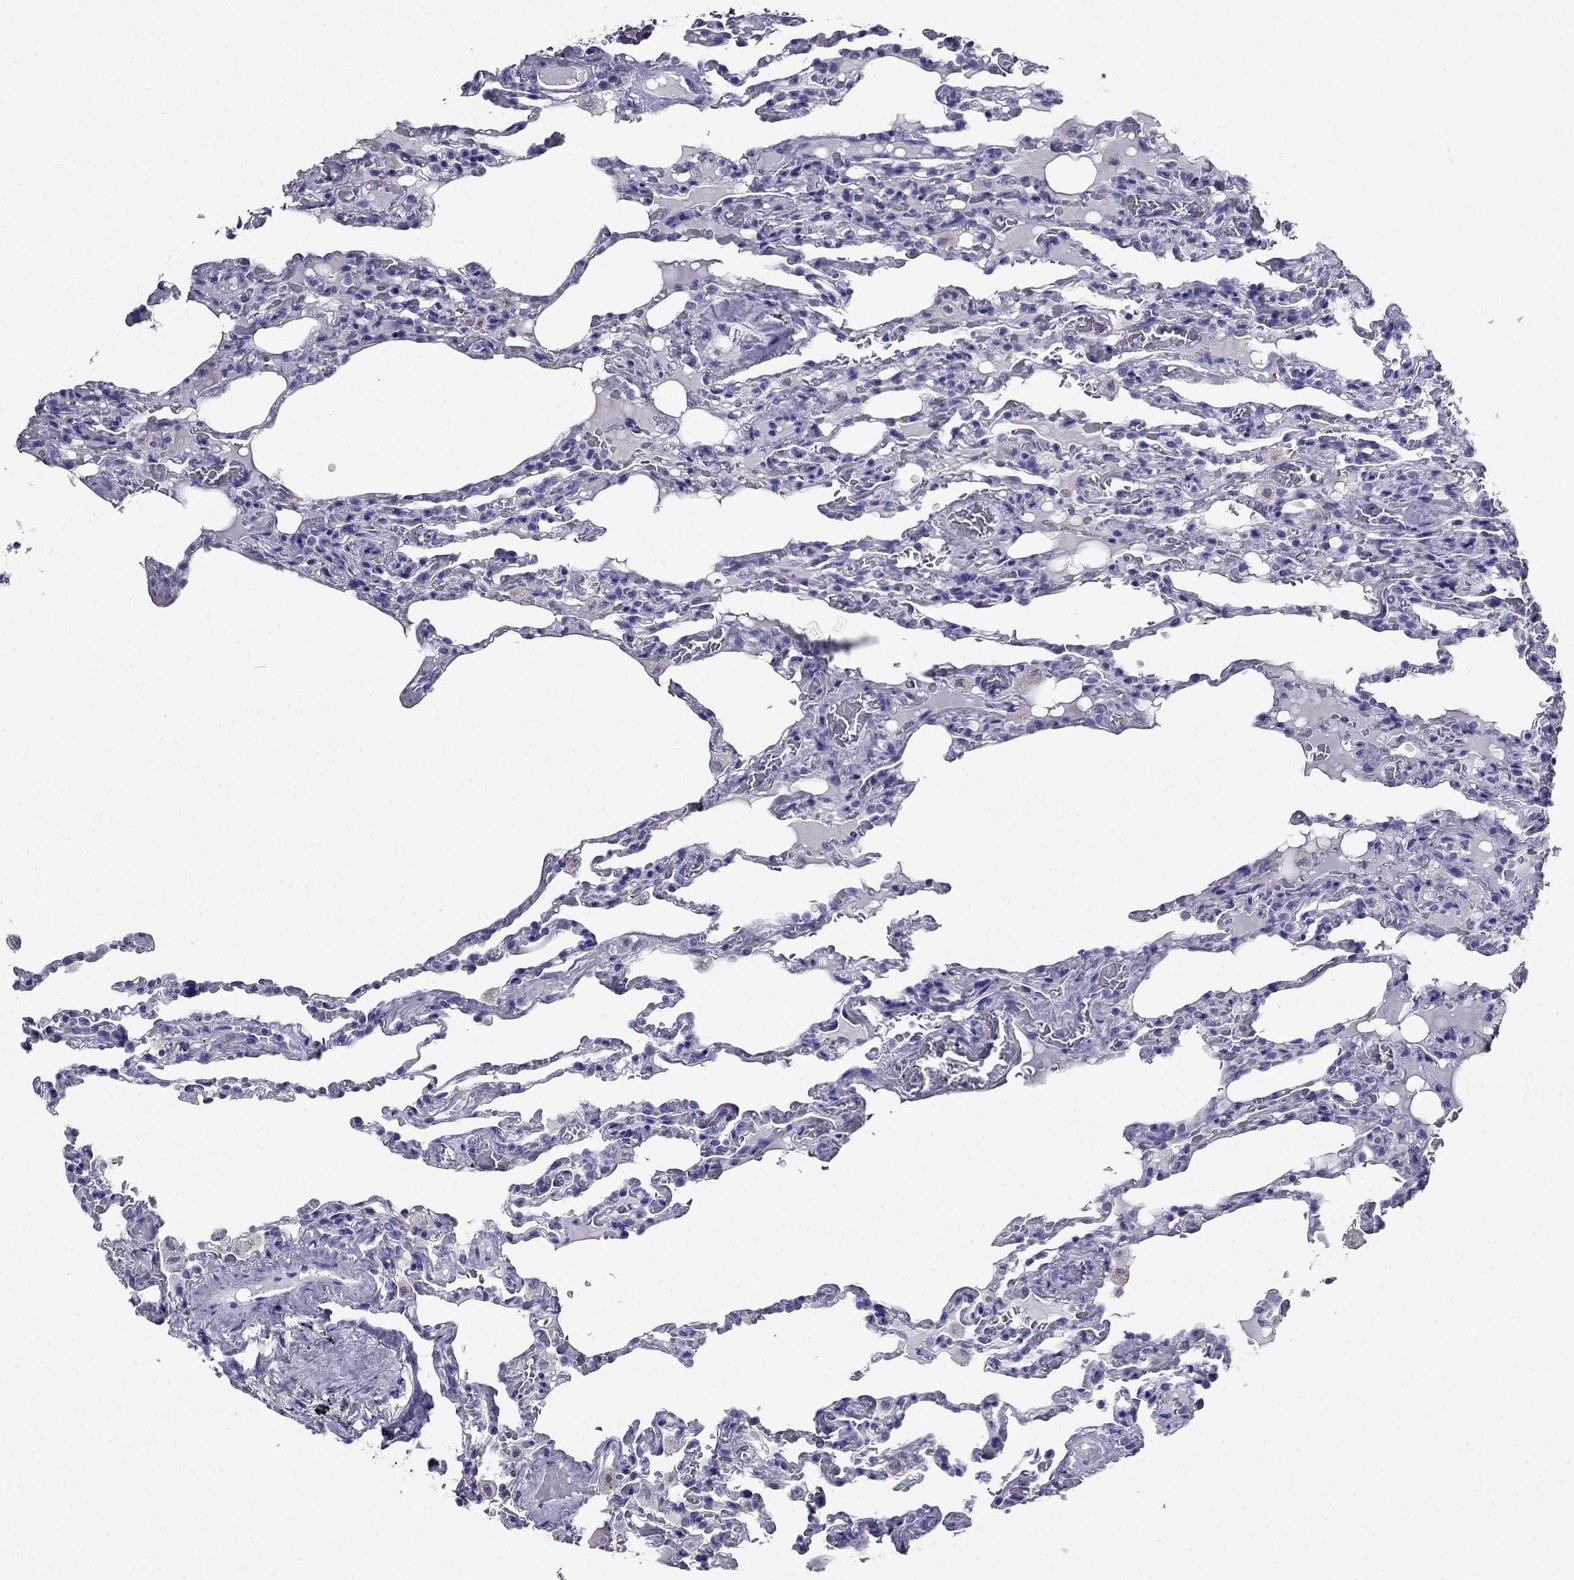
{"staining": {"intensity": "negative", "quantity": "none", "location": "none"}, "tissue": "lung", "cell_type": "Alveolar cells", "image_type": "normal", "snomed": [{"axis": "morphology", "description": "Normal tissue, NOS"}, {"axis": "topography", "description": "Lung"}], "caption": "IHC of benign human lung shows no staining in alveolar cells.", "gene": "PTH", "patient": {"sex": "female", "age": 43}}